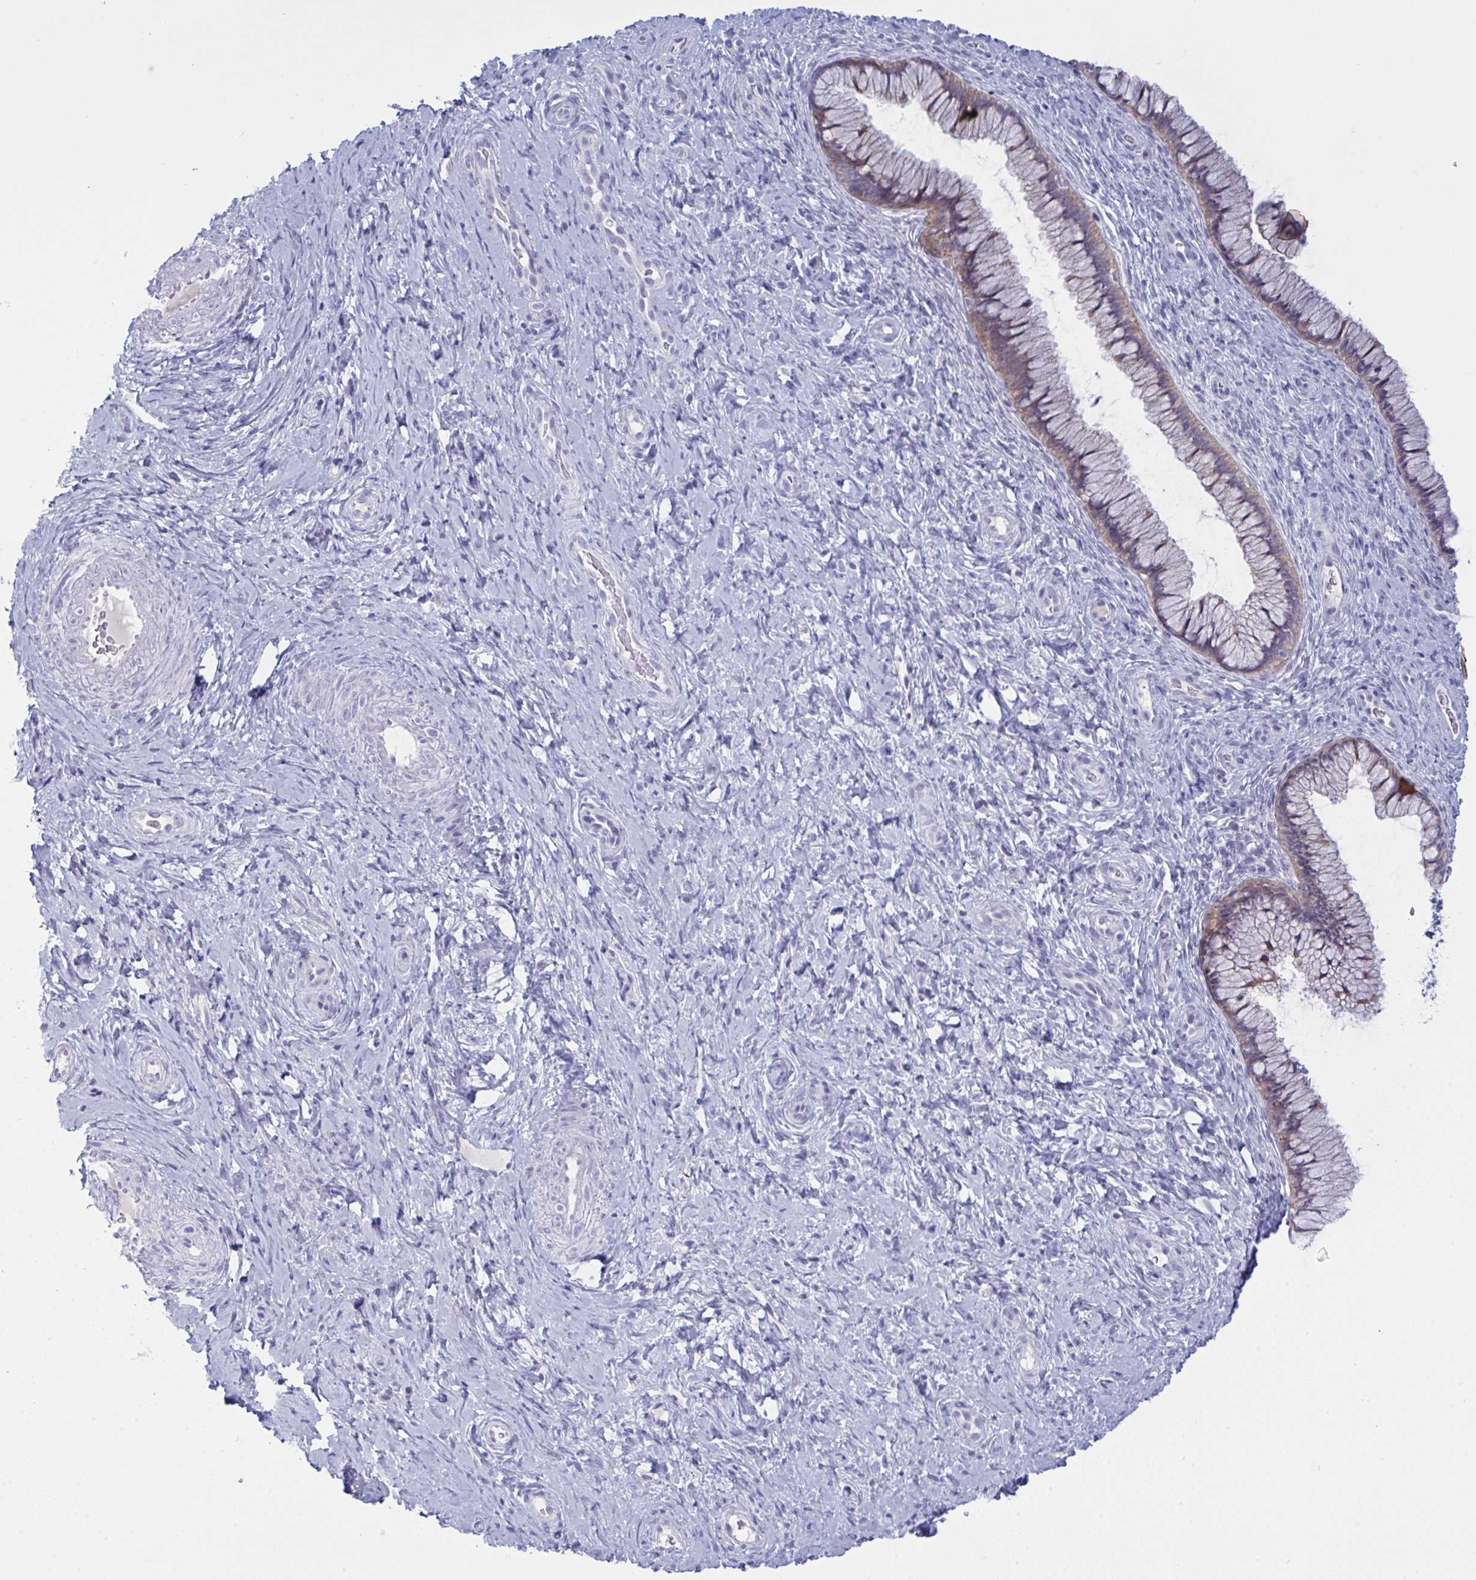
{"staining": {"intensity": "weak", "quantity": ">75%", "location": "cytoplasmic/membranous"}, "tissue": "cervix", "cell_type": "Glandular cells", "image_type": "normal", "snomed": [{"axis": "morphology", "description": "Normal tissue, NOS"}, {"axis": "topography", "description": "Cervix"}], "caption": "Weak cytoplasmic/membranous expression is identified in approximately >75% of glandular cells in benign cervix.", "gene": "TENT5D", "patient": {"sex": "female", "age": 34}}